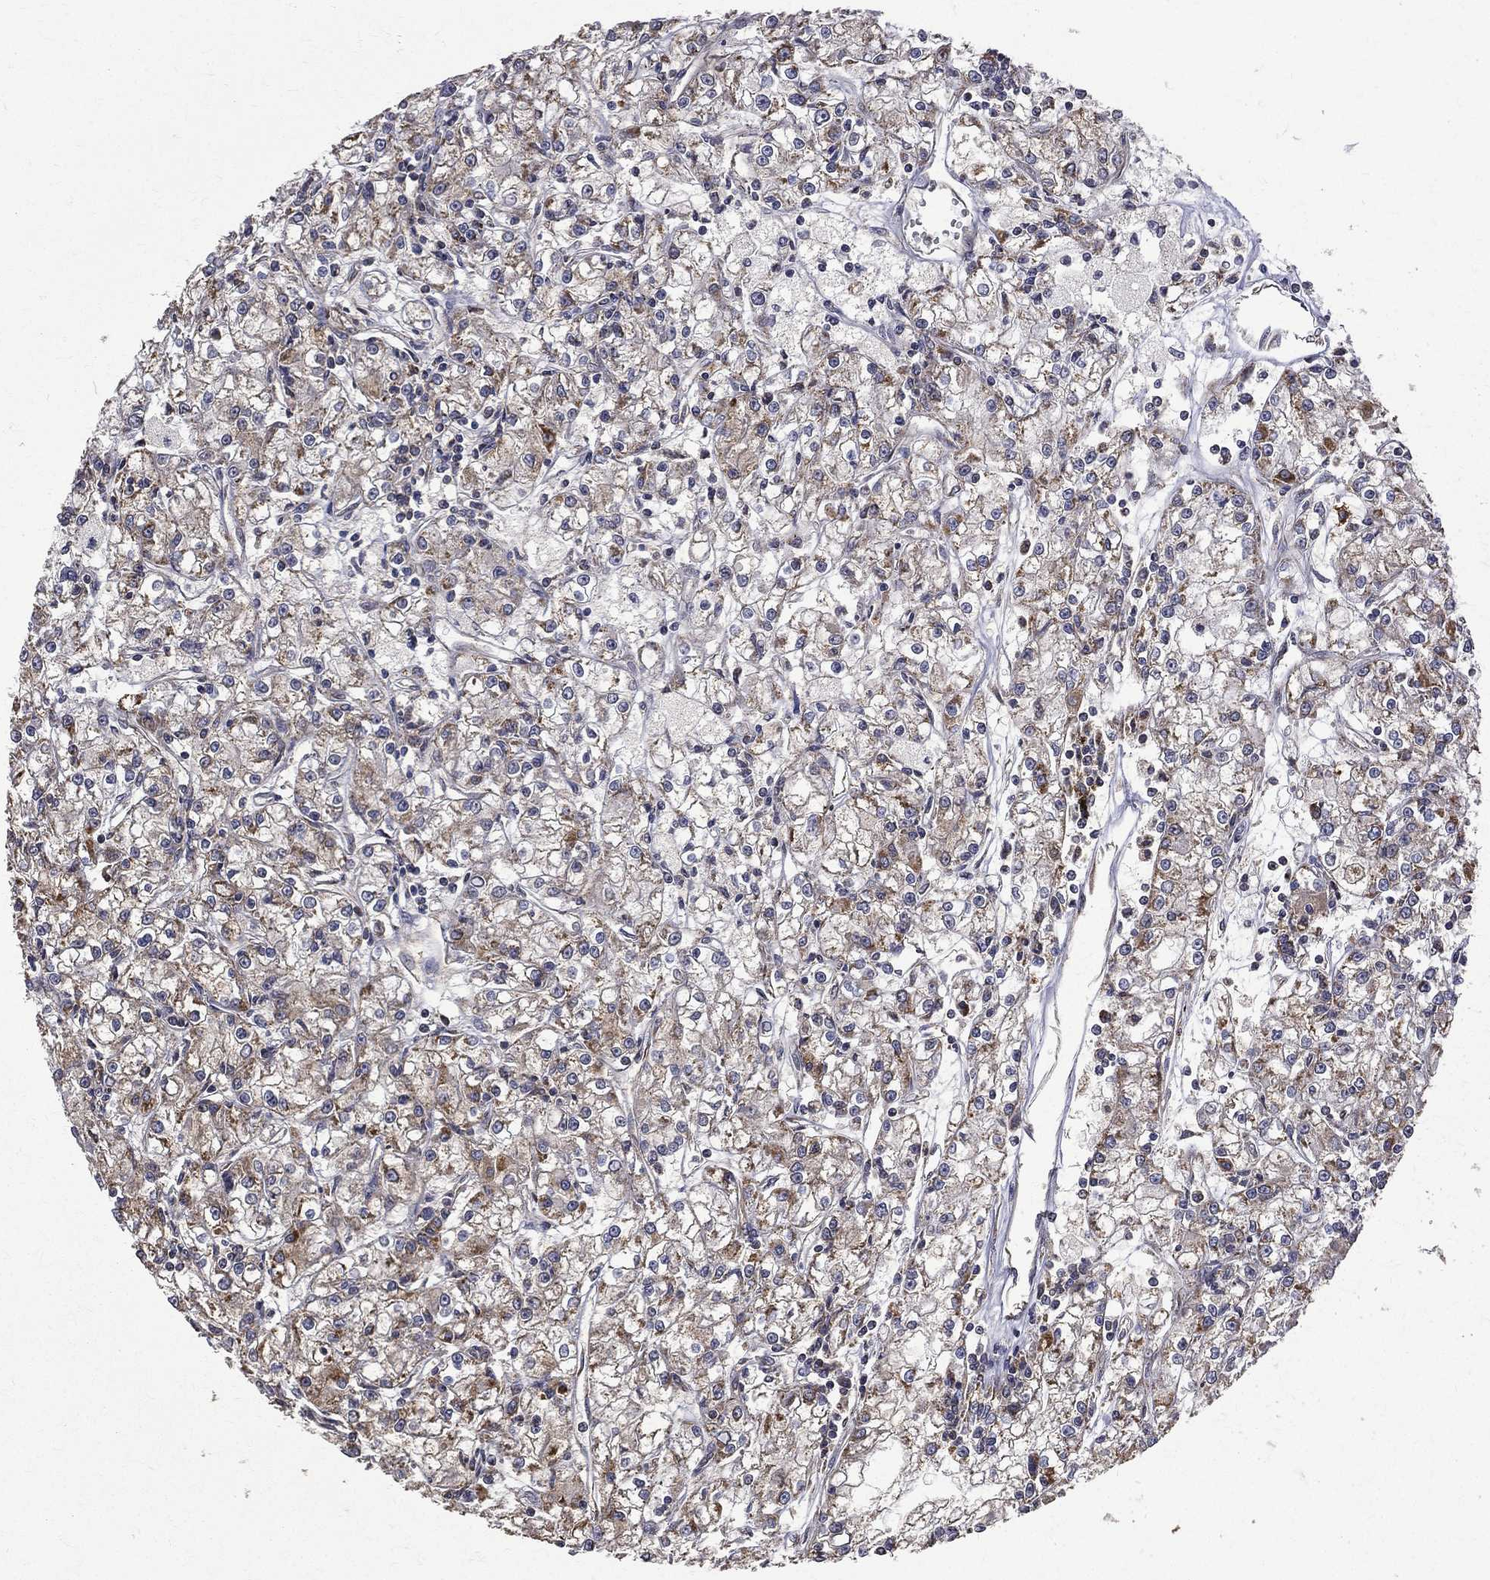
{"staining": {"intensity": "weak", "quantity": "25%-75%", "location": "cytoplasmic/membranous"}, "tissue": "renal cancer", "cell_type": "Tumor cells", "image_type": "cancer", "snomed": [{"axis": "morphology", "description": "Adenocarcinoma, NOS"}, {"axis": "topography", "description": "Kidney"}], "caption": "This micrograph shows IHC staining of adenocarcinoma (renal), with low weak cytoplasmic/membranous positivity in about 25%-75% of tumor cells.", "gene": "RPGR", "patient": {"sex": "female", "age": 59}}